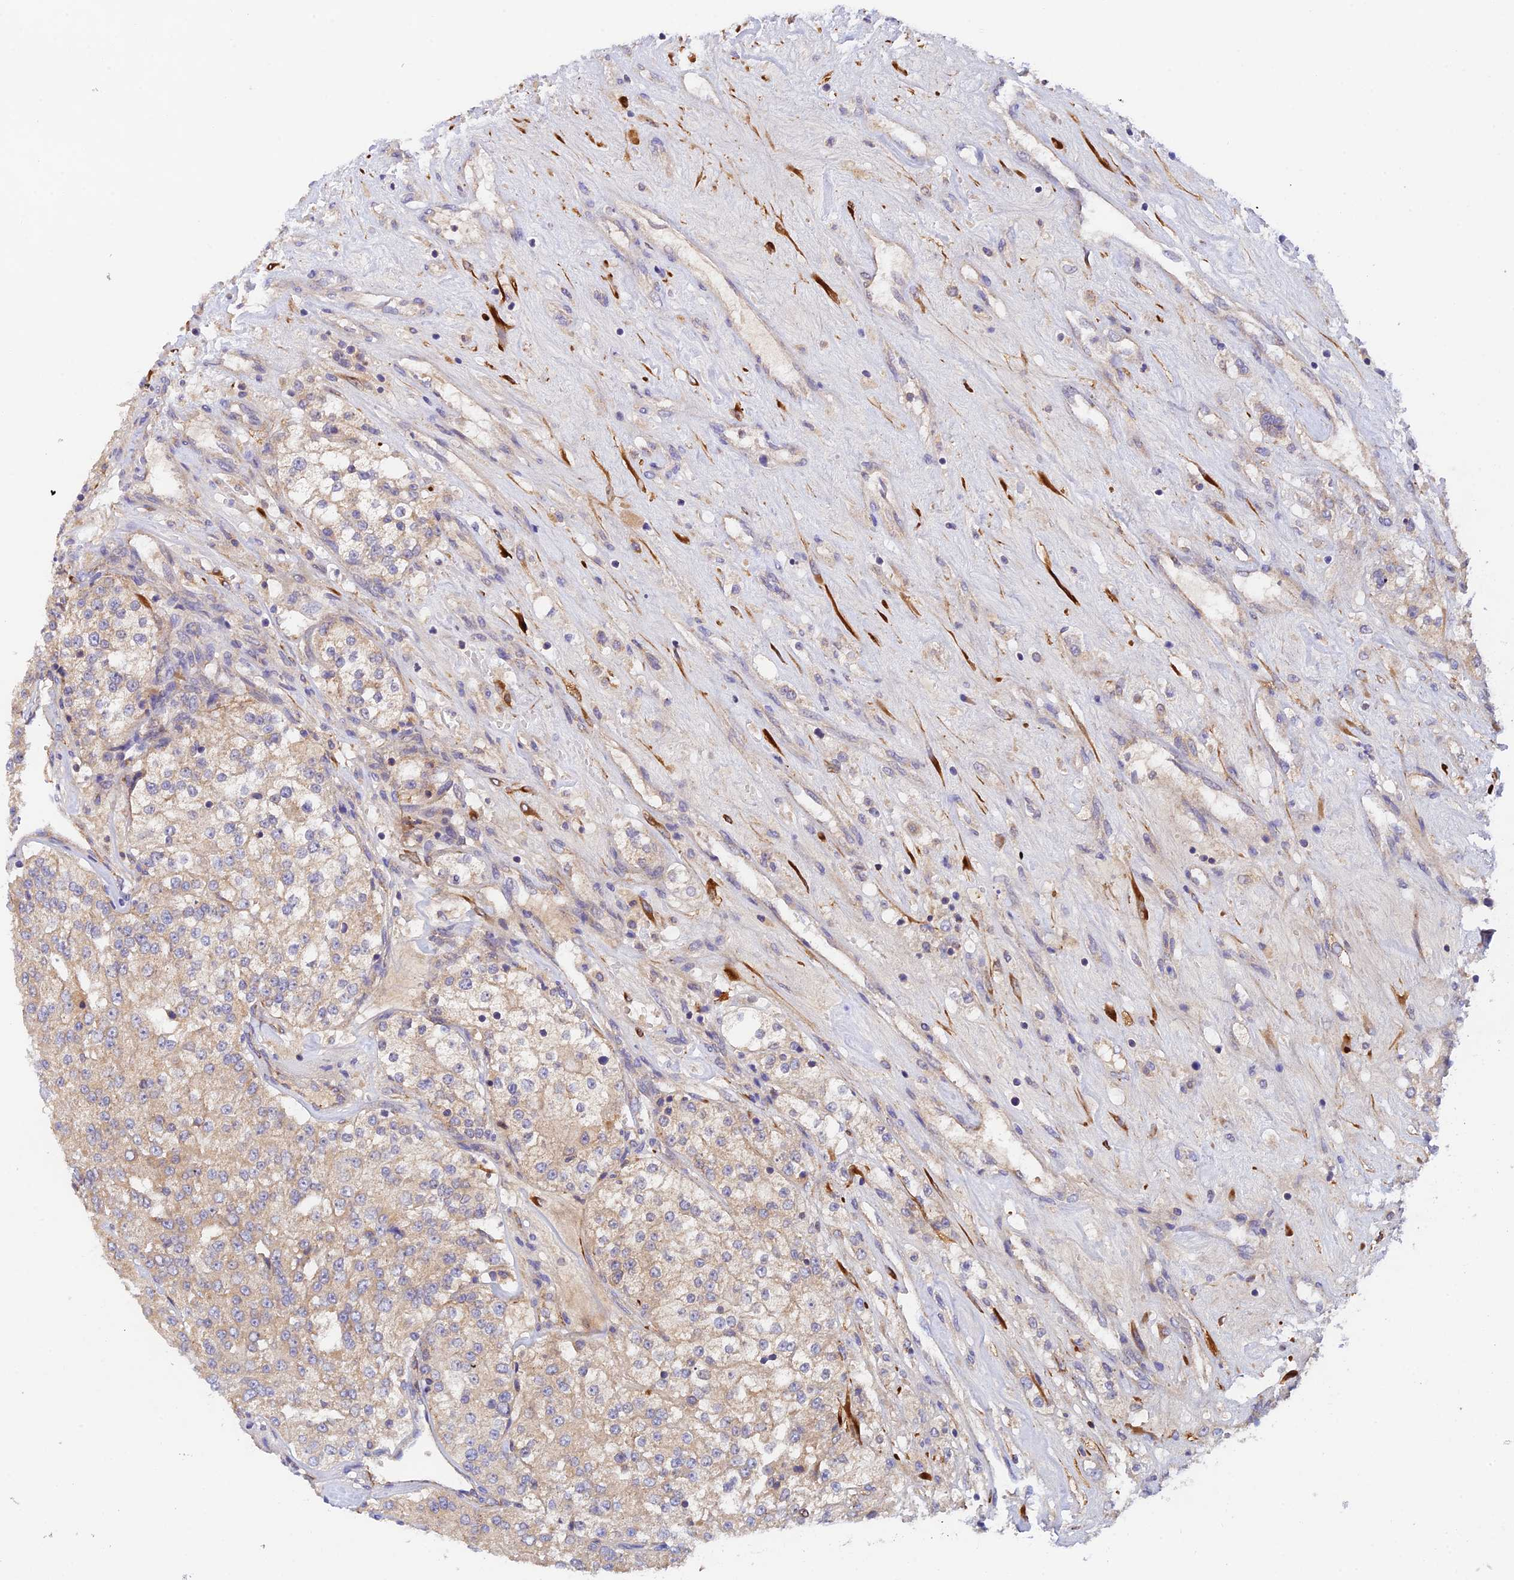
{"staining": {"intensity": "weak", "quantity": ">75%", "location": "cytoplasmic/membranous"}, "tissue": "renal cancer", "cell_type": "Tumor cells", "image_type": "cancer", "snomed": [{"axis": "morphology", "description": "Adenocarcinoma, NOS"}, {"axis": "topography", "description": "Kidney"}], "caption": "Brown immunohistochemical staining in human renal cancer reveals weak cytoplasmic/membranous expression in about >75% of tumor cells. (IHC, brightfield microscopy, high magnification).", "gene": "RANBP6", "patient": {"sex": "female", "age": 63}}